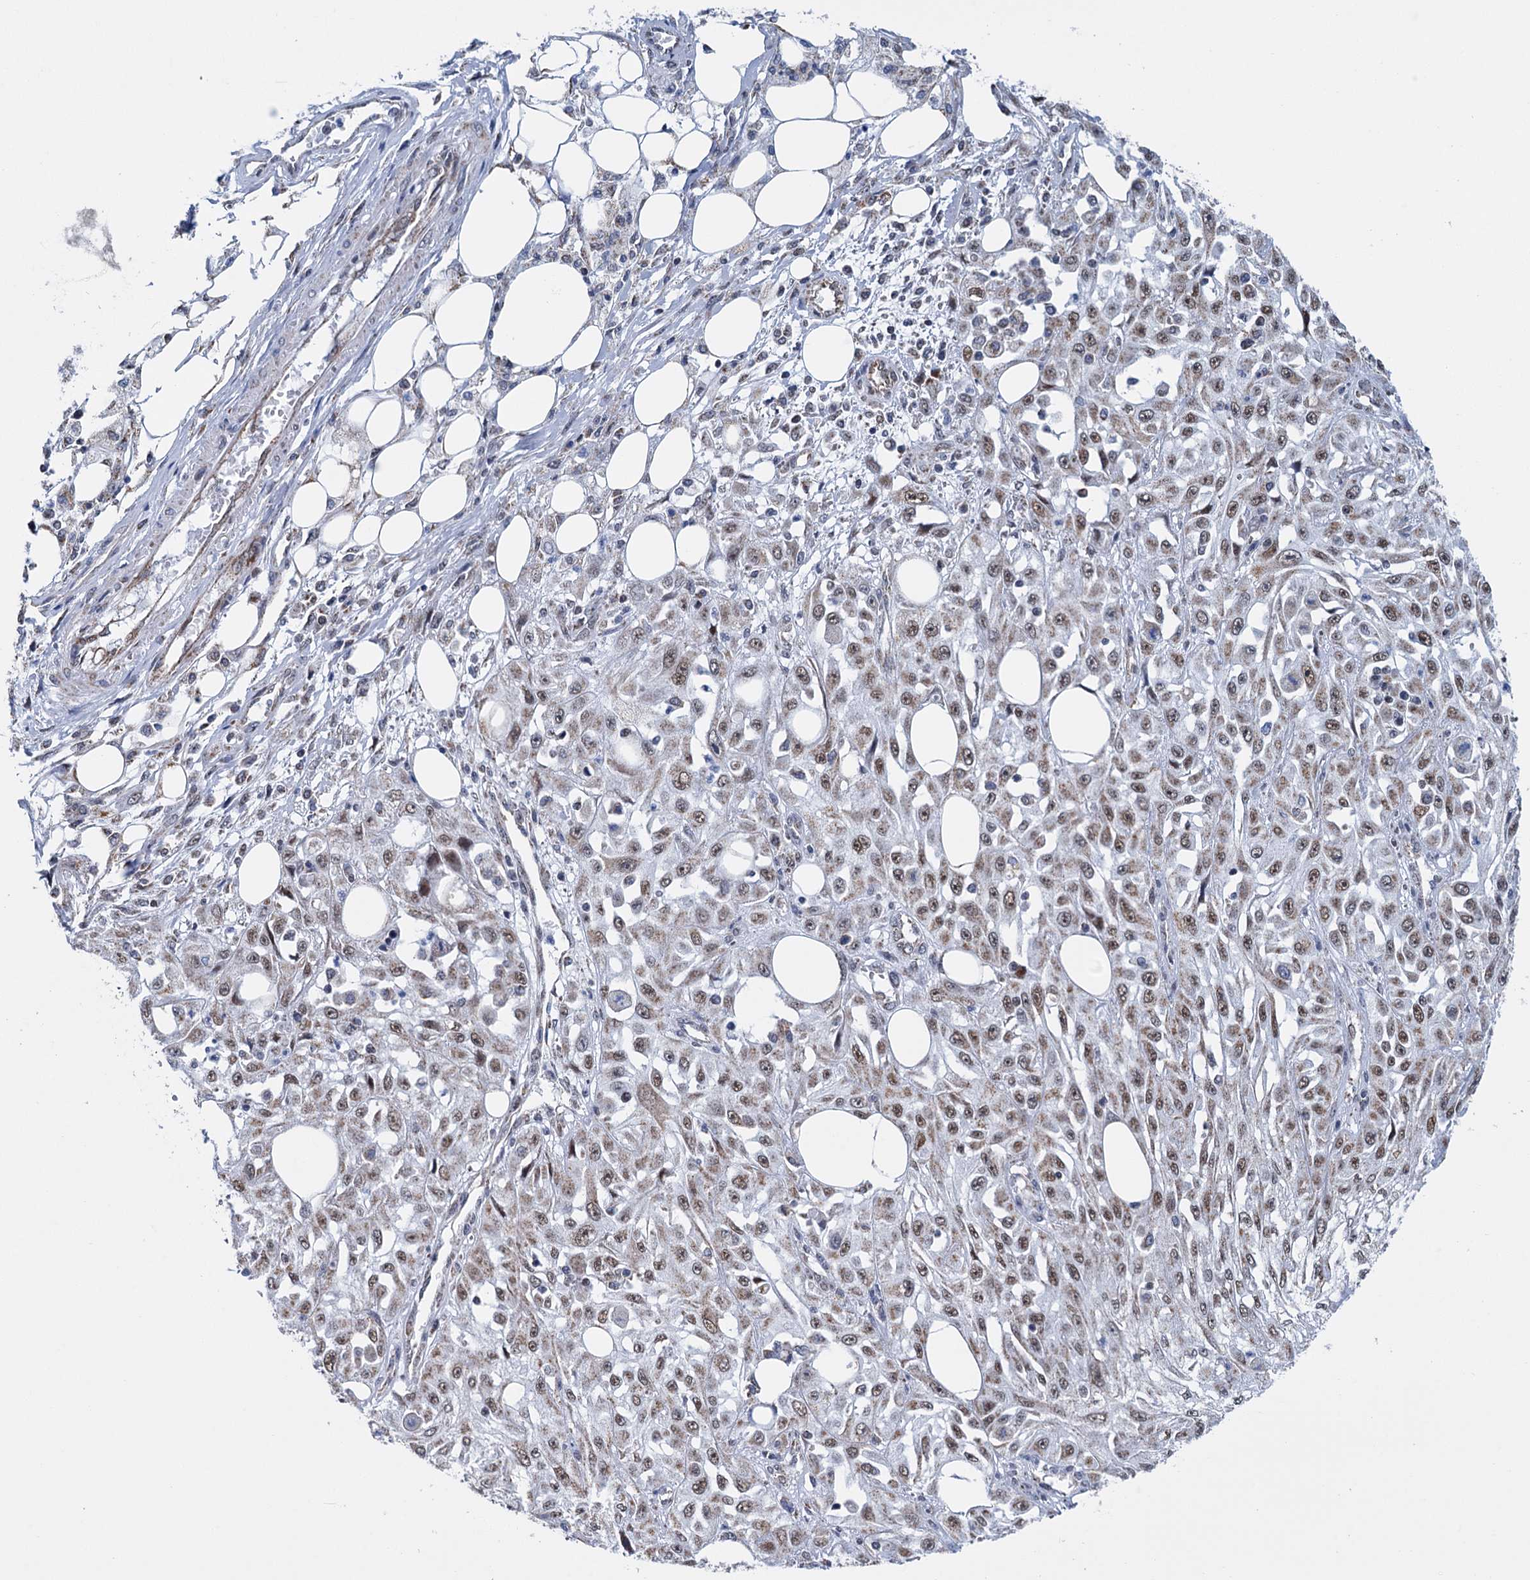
{"staining": {"intensity": "moderate", "quantity": ">75%", "location": "cytoplasmic/membranous,nuclear"}, "tissue": "skin cancer", "cell_type": "Tumor cells", "image_type": "cancer", "snomed": [{"axis": "morphology", "description": "Squamous cell carcinoma, NOS"}, {"axis": "morphology", "description": "Squamous cell carcinoma, metastatic, NOS"}, {"axis": "topography", "description": "Skin"}, {"axis": "topography", "description": "Lymph node"}], "caption": "Metastatic squamous cell carcinoma (skin) was stained to show a protein in brown. There is medium levels of moderate cytoplasmic/membranous and nuclear staining in approximately >75% of tumor cells. (Brightfield microscopy of DAB IHC at high magnification).", "gene": "MORN3", "patient": {"sex": "male", "age": 75}}